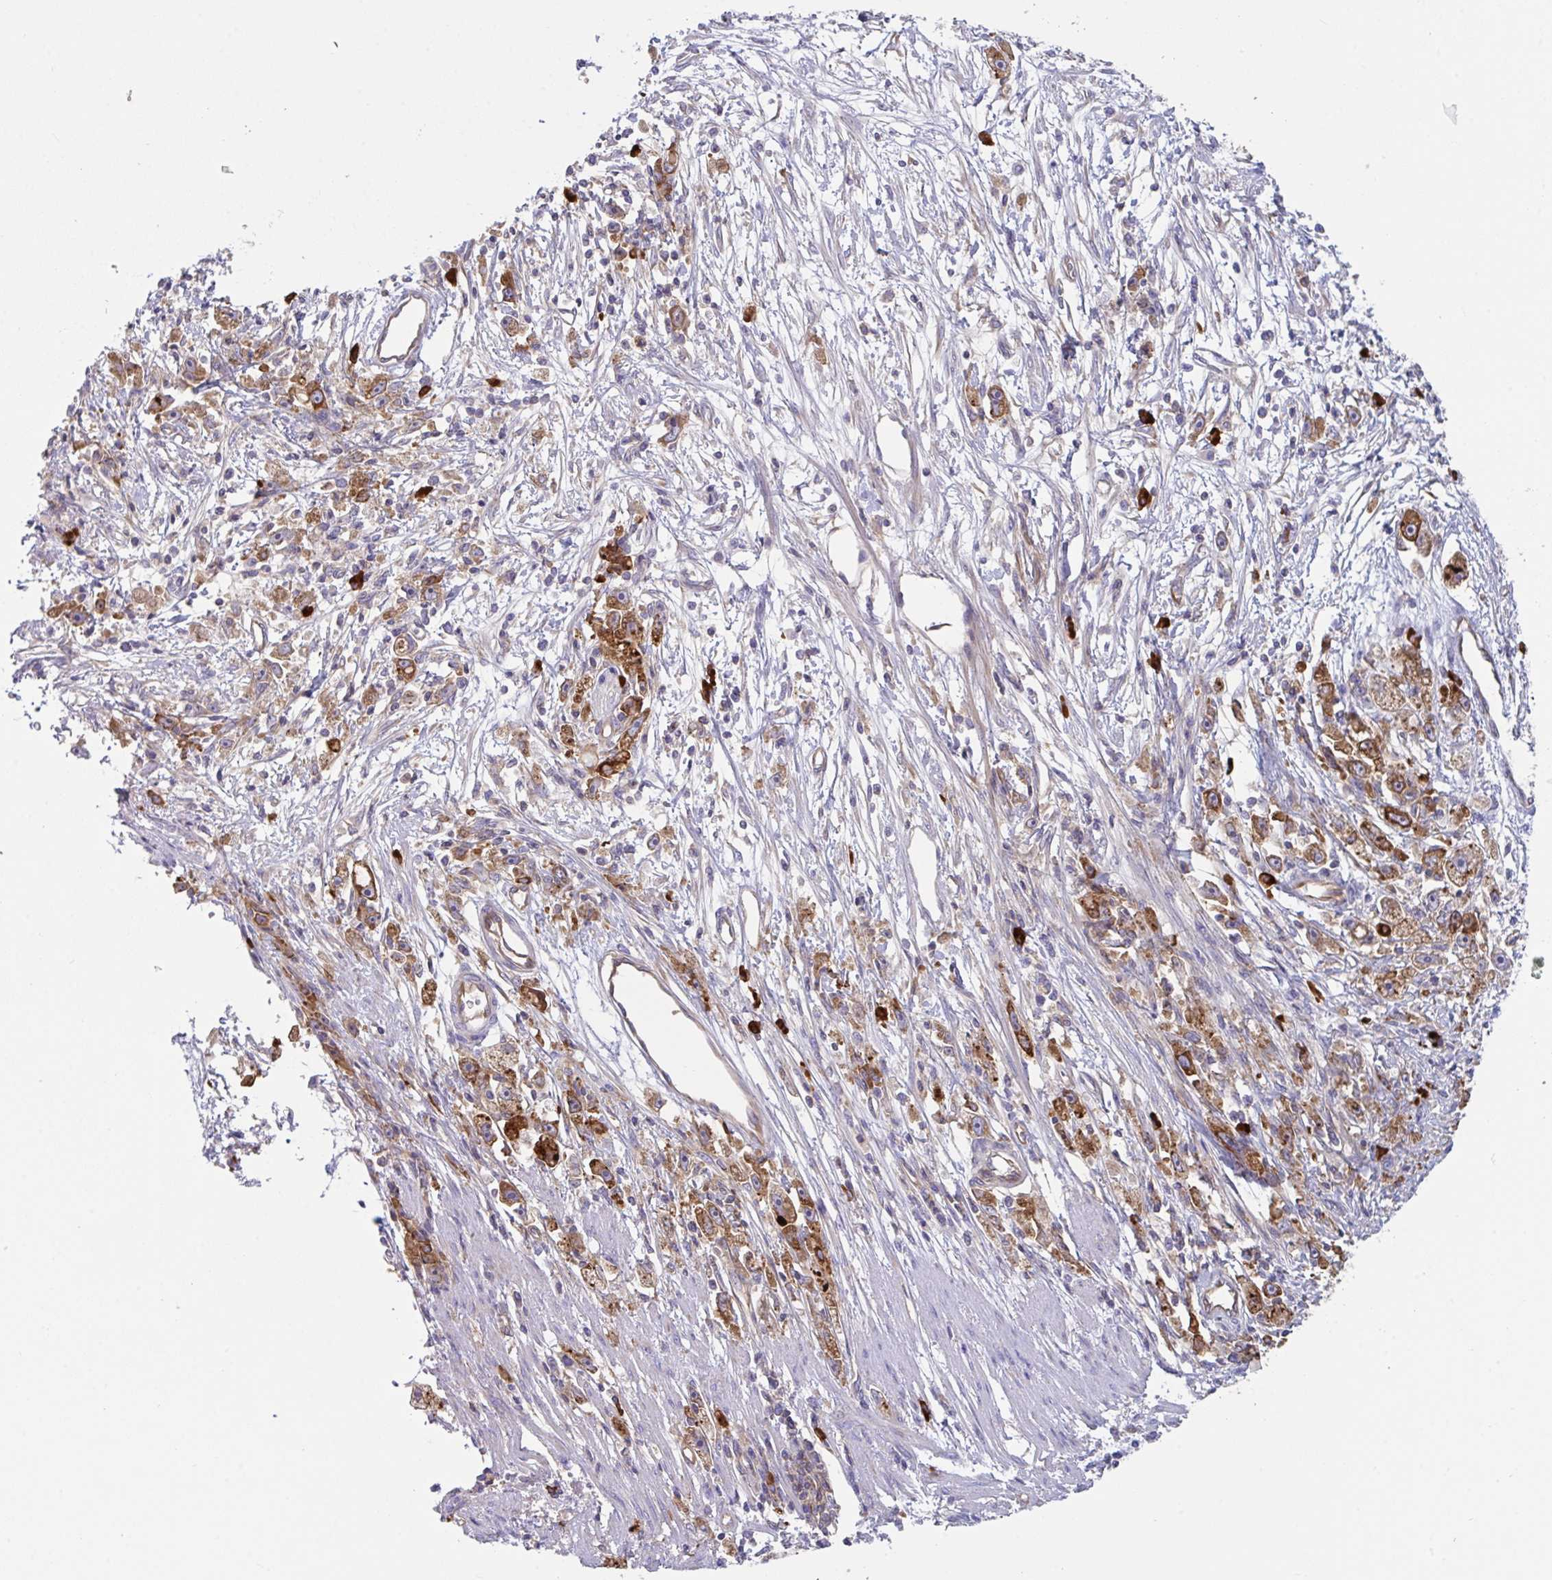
{"staining": {"intensity": "moderate", "quantity": ">75%", "location": "cytoplasmic/membranous"}, "tissue": "stomach cancer", "cell_type": "Tumor cells", "image_type": "cancer", "snomed": [{"axis": "morphology", "description": "Adenocarcinoma, NOS"}, {"axis": "topography", "description": "Stomach"}], "caption": "Adenocarcinoma (stomach) stained for a protein reveals moderate cytoplasmic/membranous positivity in tumor cells.", "gene": "YARS2", "patient": {"sex": "female", "age": 59}}